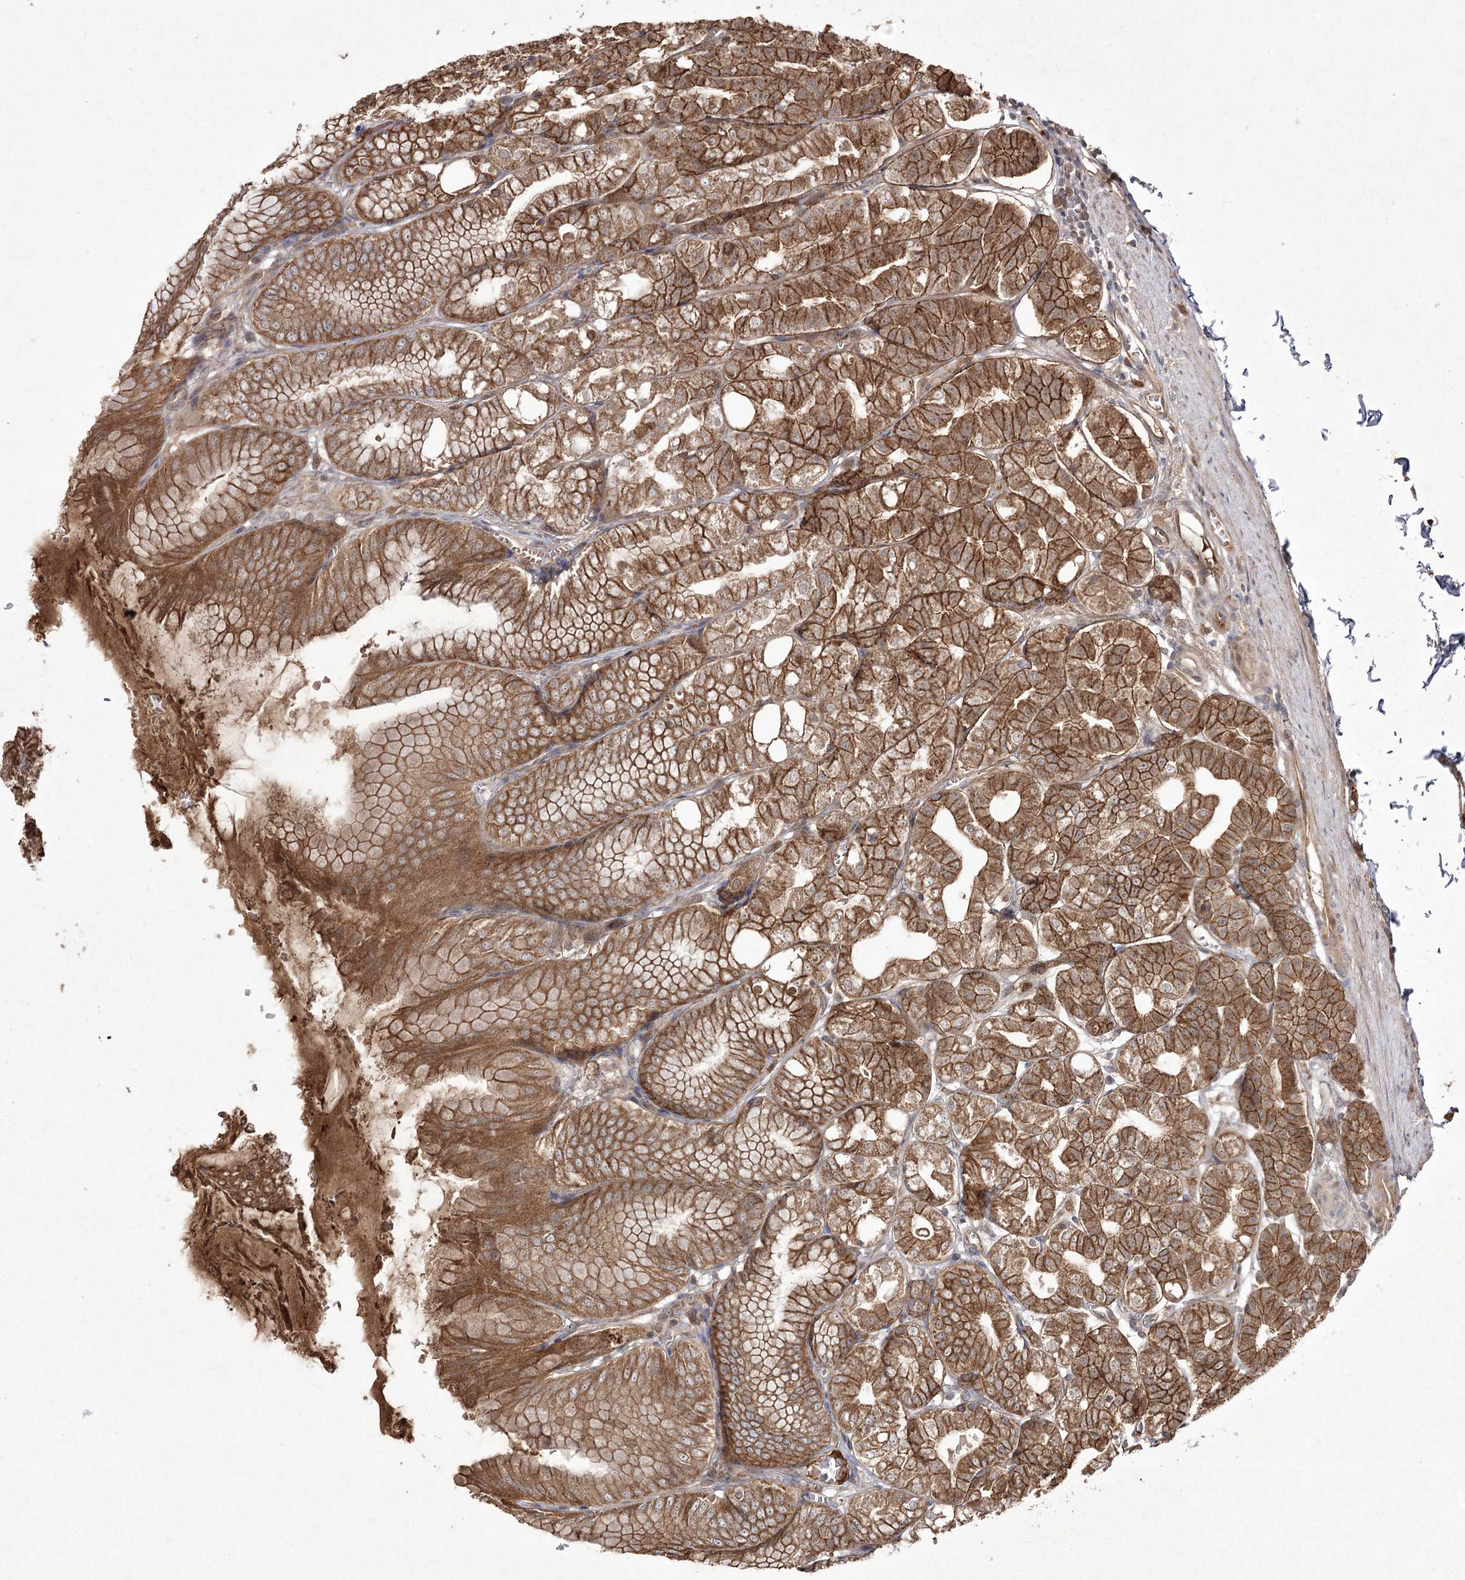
{"staining": {"intensity": "moderate", "quantity": ">75%", "location": "cytoplasmic/membranous"}, "tissue": "stomach", "cell_type": "Glandular cells", "image_type": "normal", "snomed": [{"axis": "morphology", "description": "Normal tissue, NOS"}, {"axis": "topography", "description": "Stomach, lower"}], "caption": "IHC (DAB (3,3'-diaminobenzidine)) staining of normal stomach demonstrates moderate cytoplasmic/membranous protein positivity in approximately >75% of glandular cells.", "gene": "FANCL", "patient": {"sex": "male", "age": 71}}